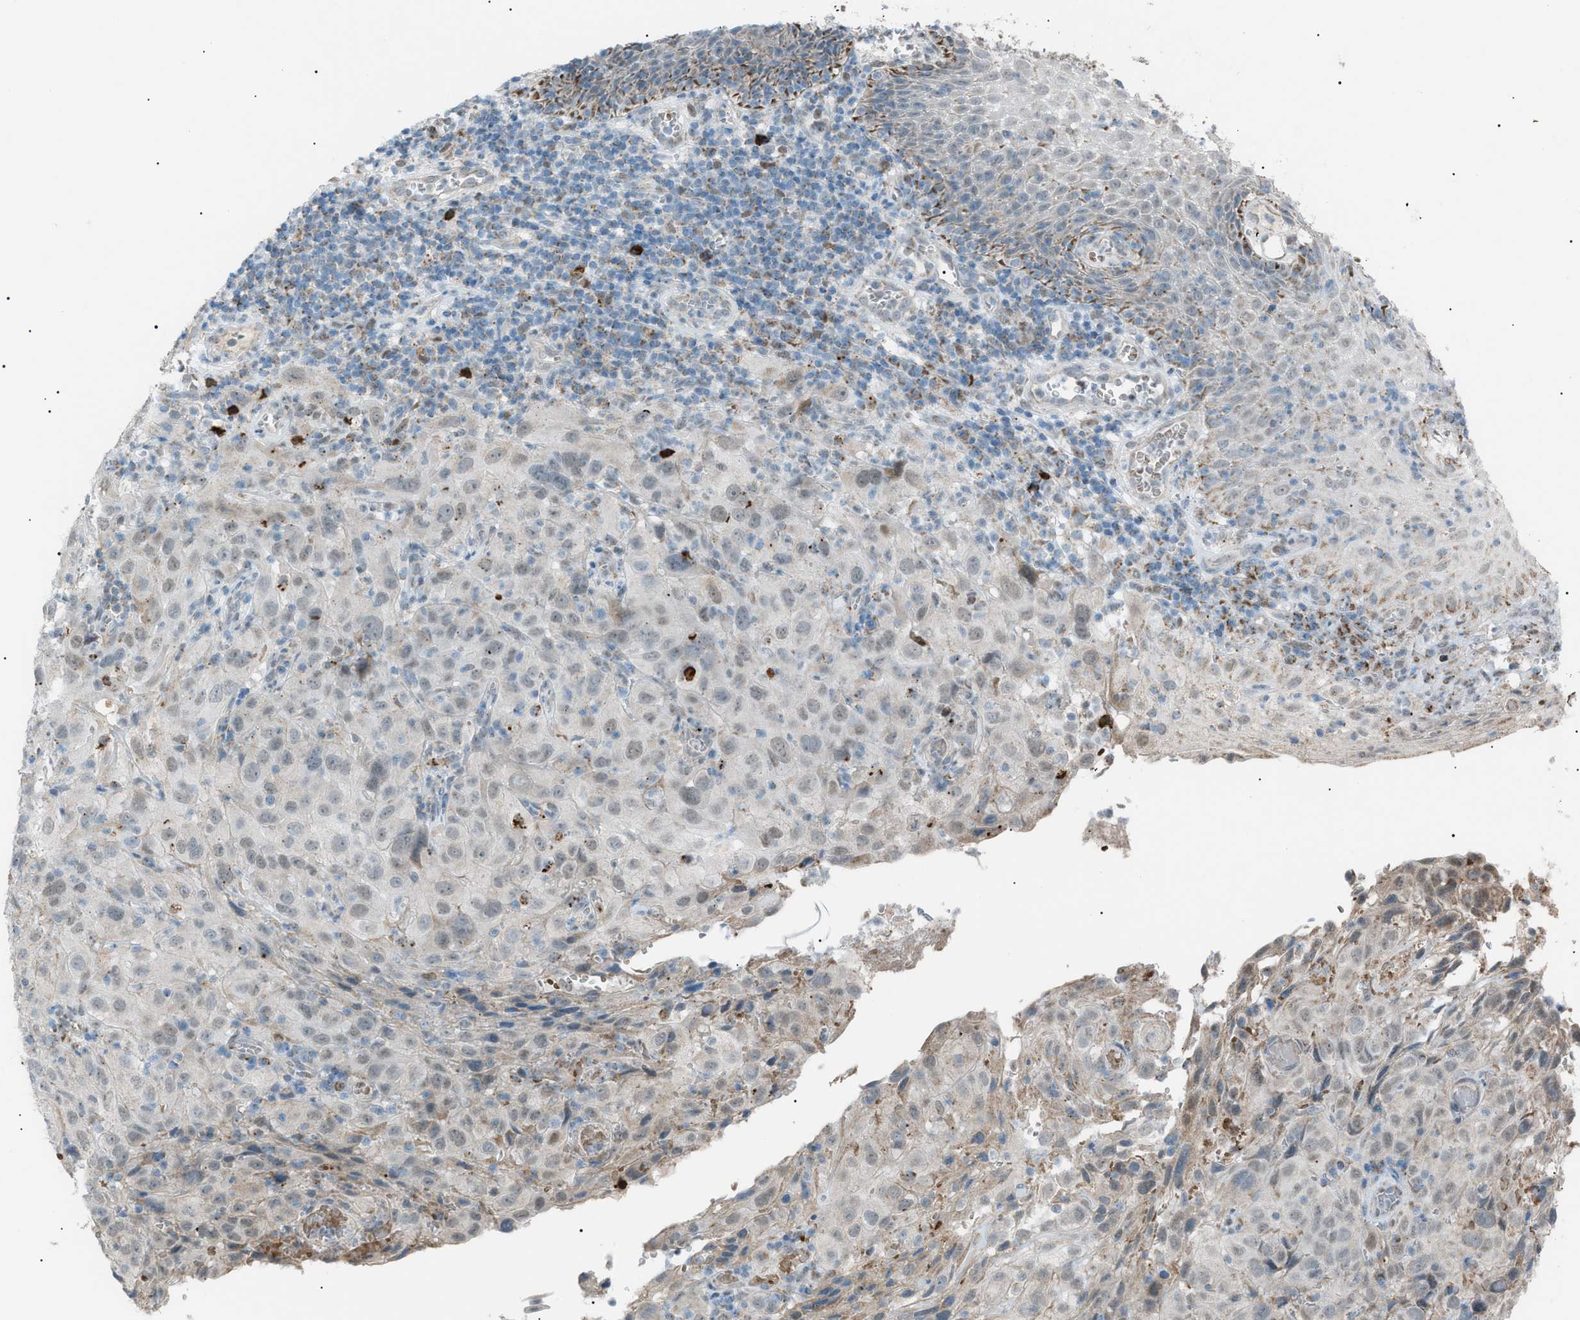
{"staining": {"intensity": "weak", "quantity": "<25%", "location": "cytoplasmic/membranous"}, "tissue": "cervical cancer", "cell_type": "Tumor cells", "image_type": "cancer", "snomed": [{"axis": "morphology", "description": "Squamous cell carcinoma, NOS"}, {"axis": "topography", "description": "Cervix"}], "caption": "This micrograph is of cervical cancer (squamous cell carcinoma) stained with IHC to label a protein in brown with the nuclei are counter-stained blue. There is no expression in tumor cells.", "gene": "ZNF516", "patient": {"sex": "female", "age": 32}}